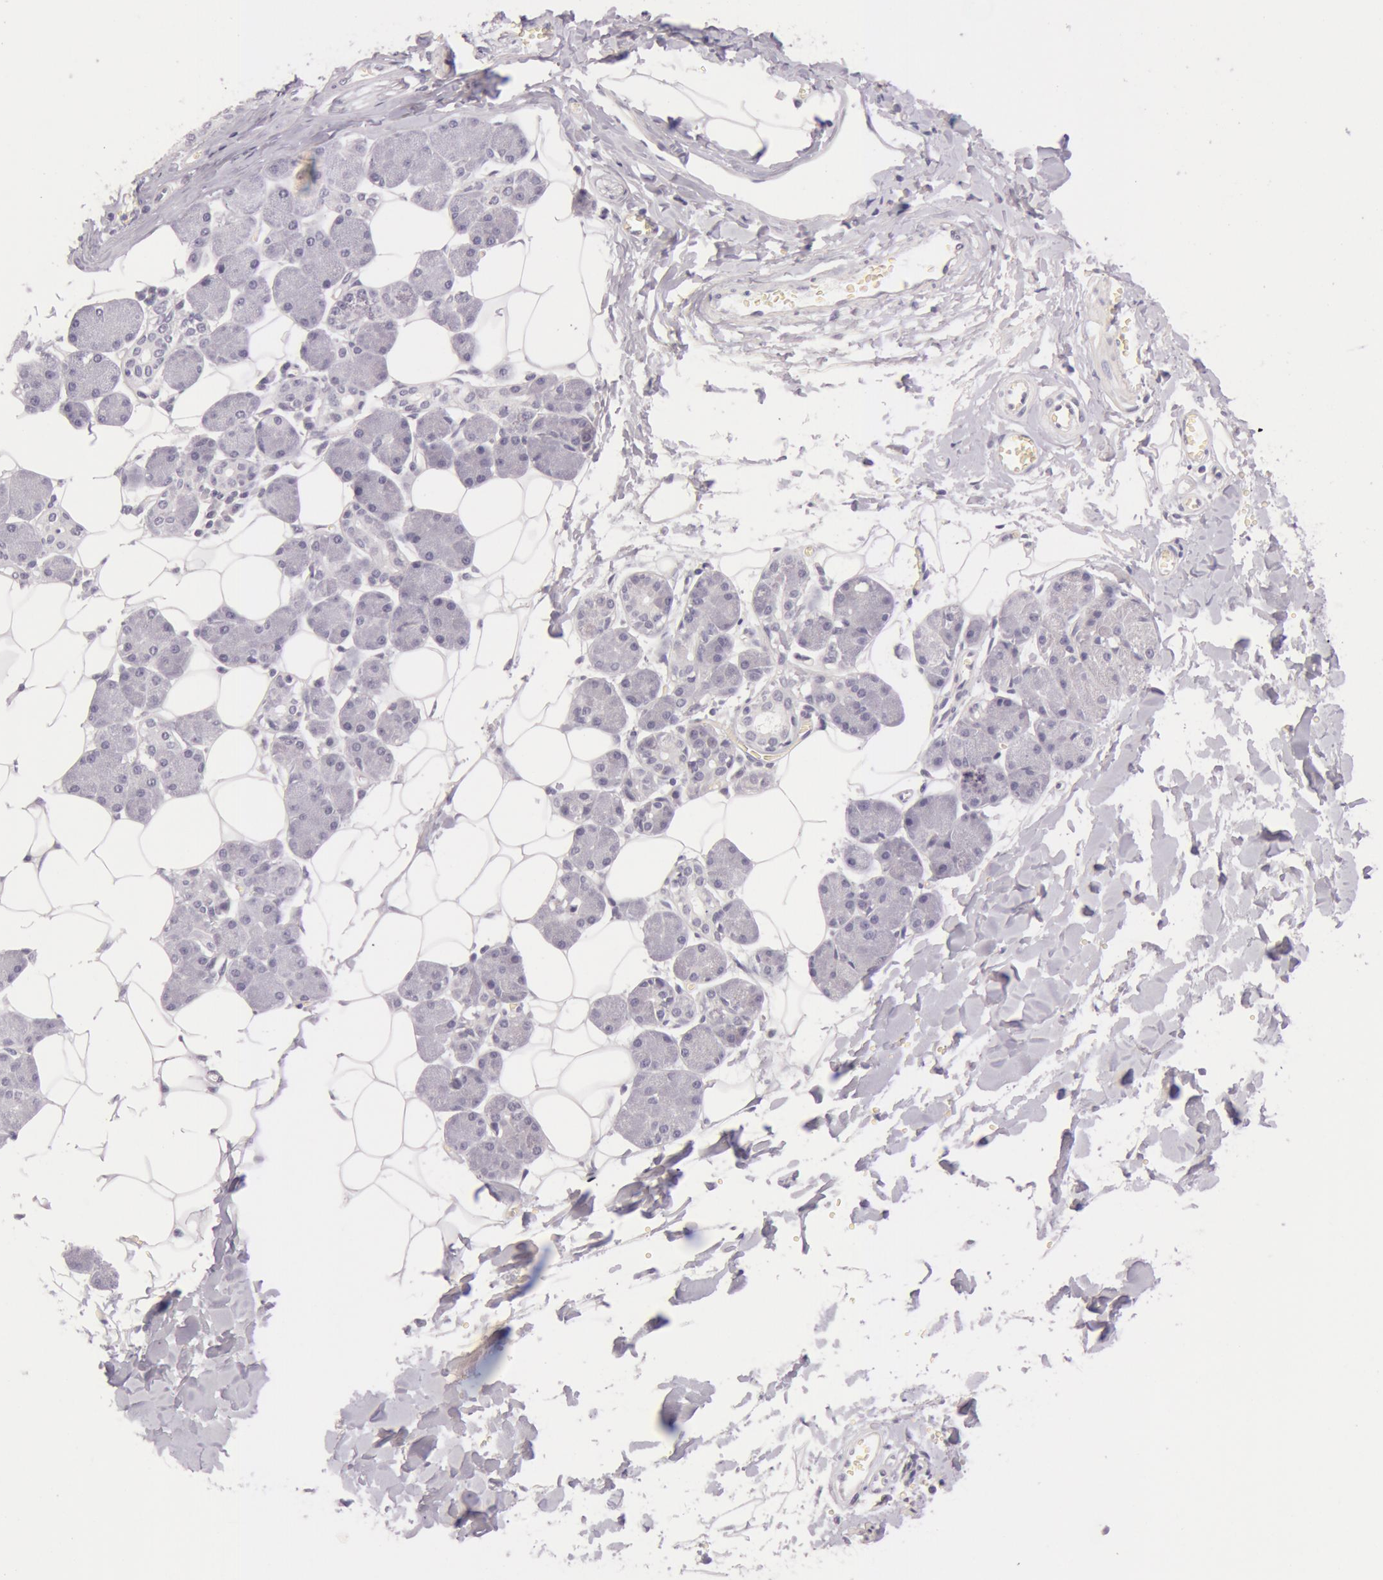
{"staining": {"intensity": "negative", "quantity": "none", "location": "none"}, "tissue": "salivary gland", "cell_type": "Glandular cells", "image_type": "normal", "snomed": [{"axis": "morphology", "description": "Normal tissue, NOS"}, {"axis": "morphology", "description": "Adenoma, NOS"}, {"axis": "topography", "description": "Salivary gland"}], "caption": "IHC of benign salivary gland reveals no expression in glandular cells.", "gene": "RBMY1A1", "patient": {"sex": "female", "age": 32}}